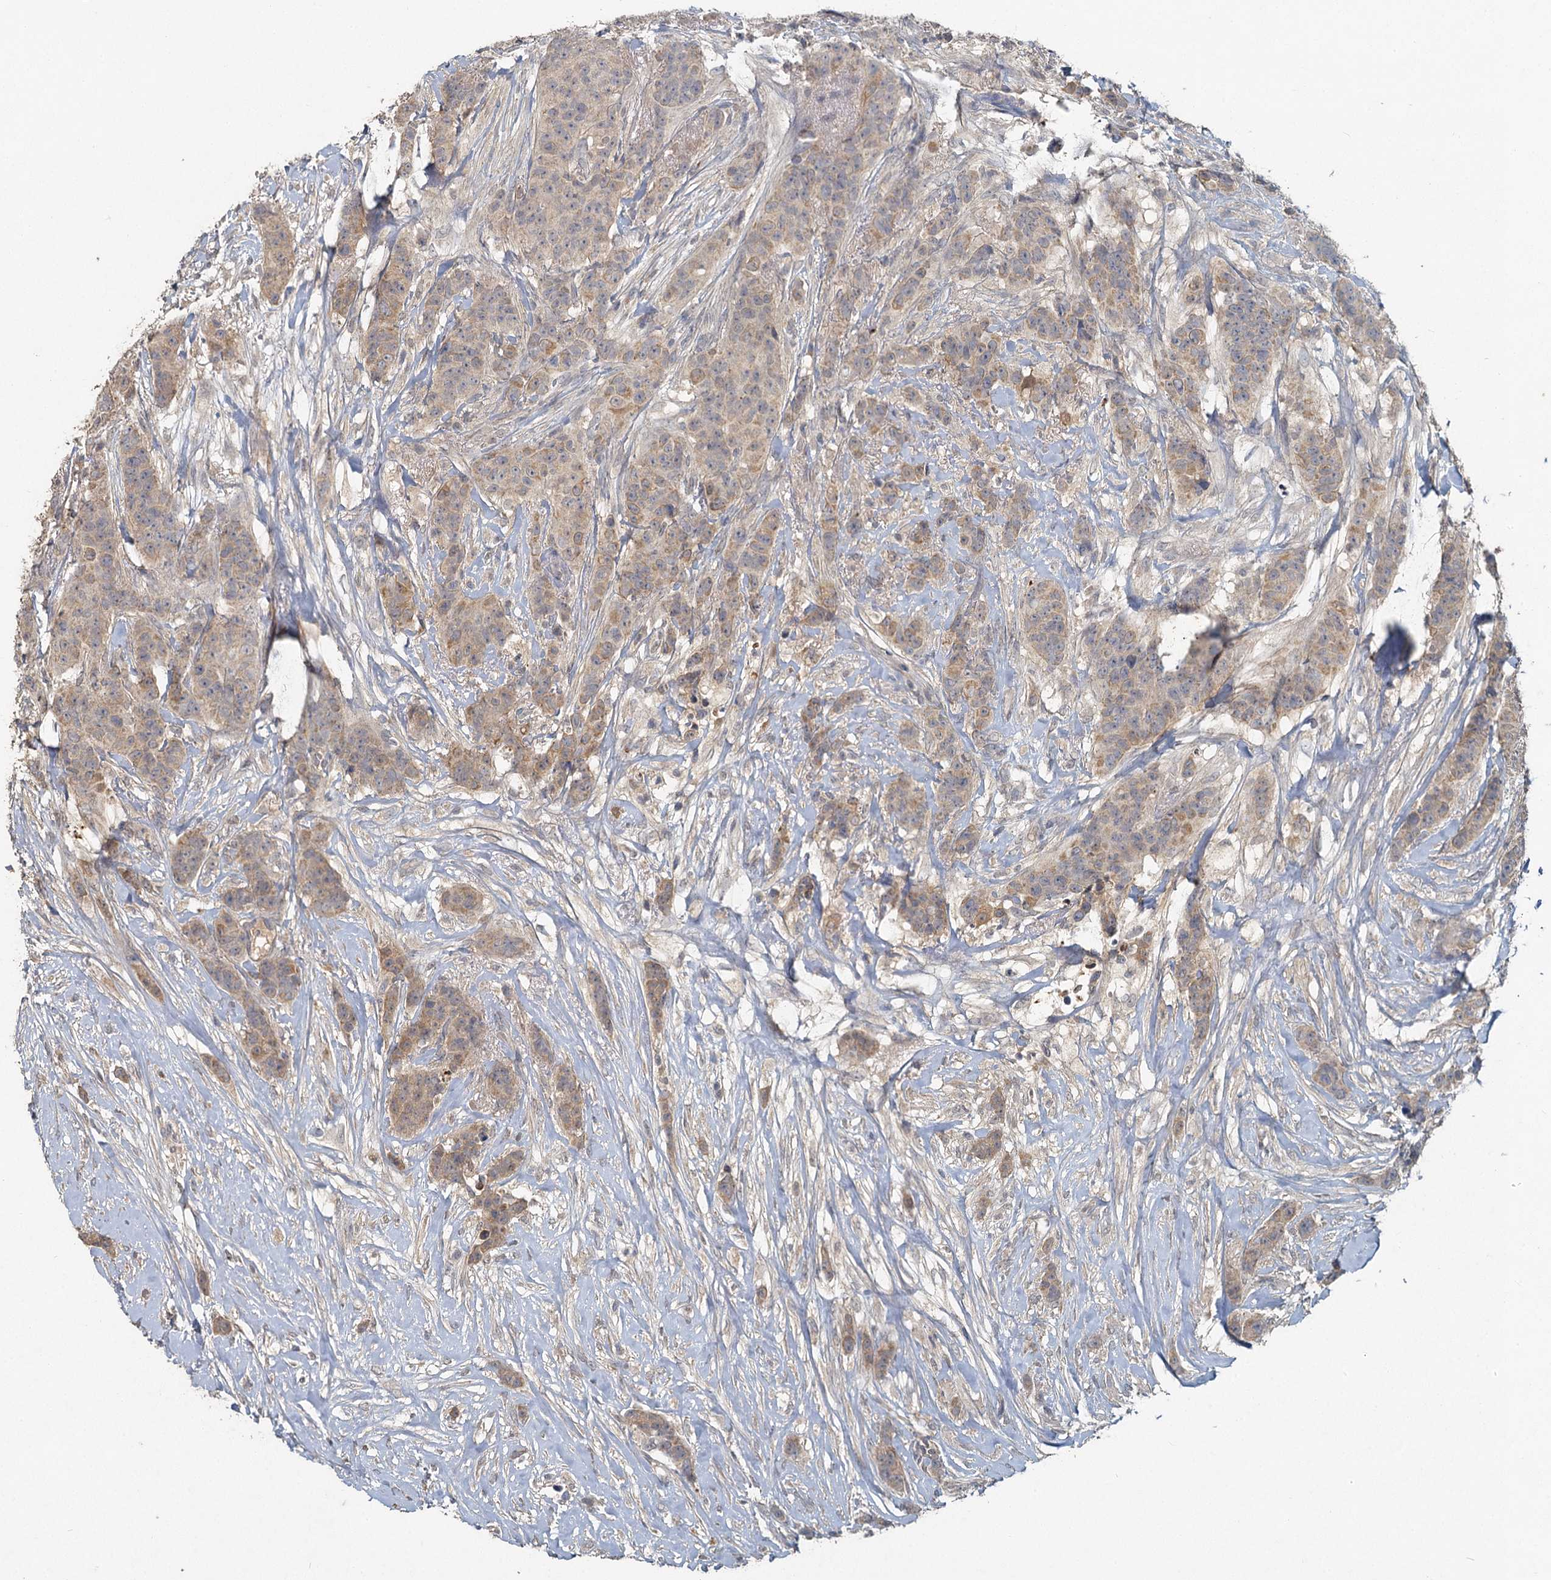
{"staining": {"intensity": "weak", "quantity": ">75%", "location": "cytoplasmic/membranous"}, "tissue": "breast cancer", "cell_type": "Tumor cells", "image_type": "cancer", "snomed": [{"axis": "morphology", "description": "Duct carcinoma"}, {"axis": "topography", "description": "Breast"}], "caption": "Immunohistochemistry (IHC) staining of breast cancer, which exhibits low levels of weak cytoplasmic/membranous staining in about >75% of tumor cells indicating weak cytoplasmic/membranous protein expression. The staining was performed using DAB (brown) for protein detection and nuclei were counterstained in hematoxylin (blue).", "gene": "HERC3", "patient": {"sex": "female", "age": 40}}